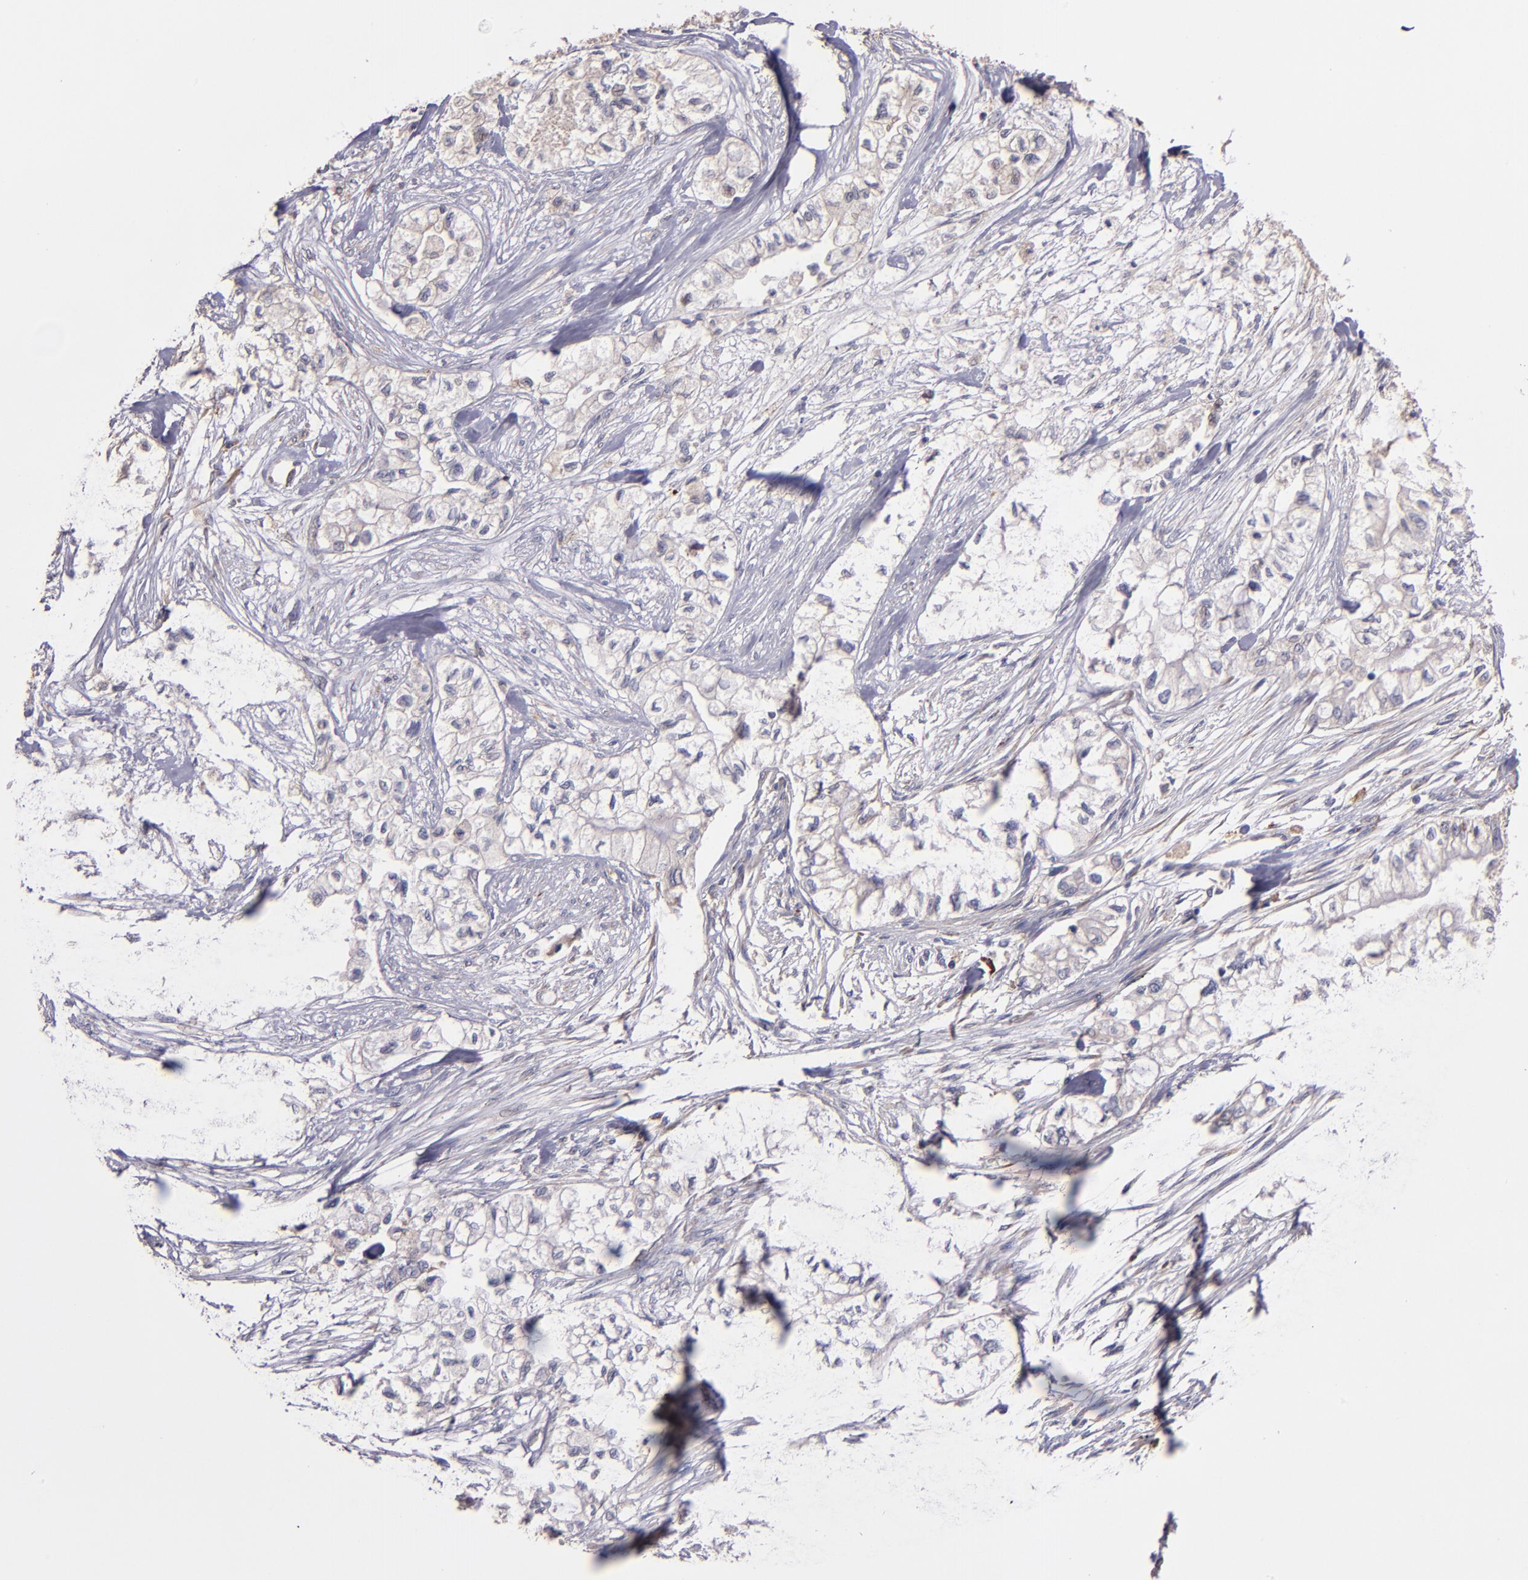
{"staining": {"intensity": "weak", "quantity": "<25%", "location": "cytoplasmic/membranous"}, "tissue": "pancreatic cancer", "cell_type": "Tumor cells", "image_type": "cancer", "snomed": [{"axis": "morphology", "description": "Adenocarcinoma, NOS"}, {"axis": "topography", "description": "Pancreas"}], "caption": "There is no significant positivity in tumor cells of adenocarcinoma (pancreatic).", "gene": "IFIH1", "patient": {"sex": "male", "age": 79}}